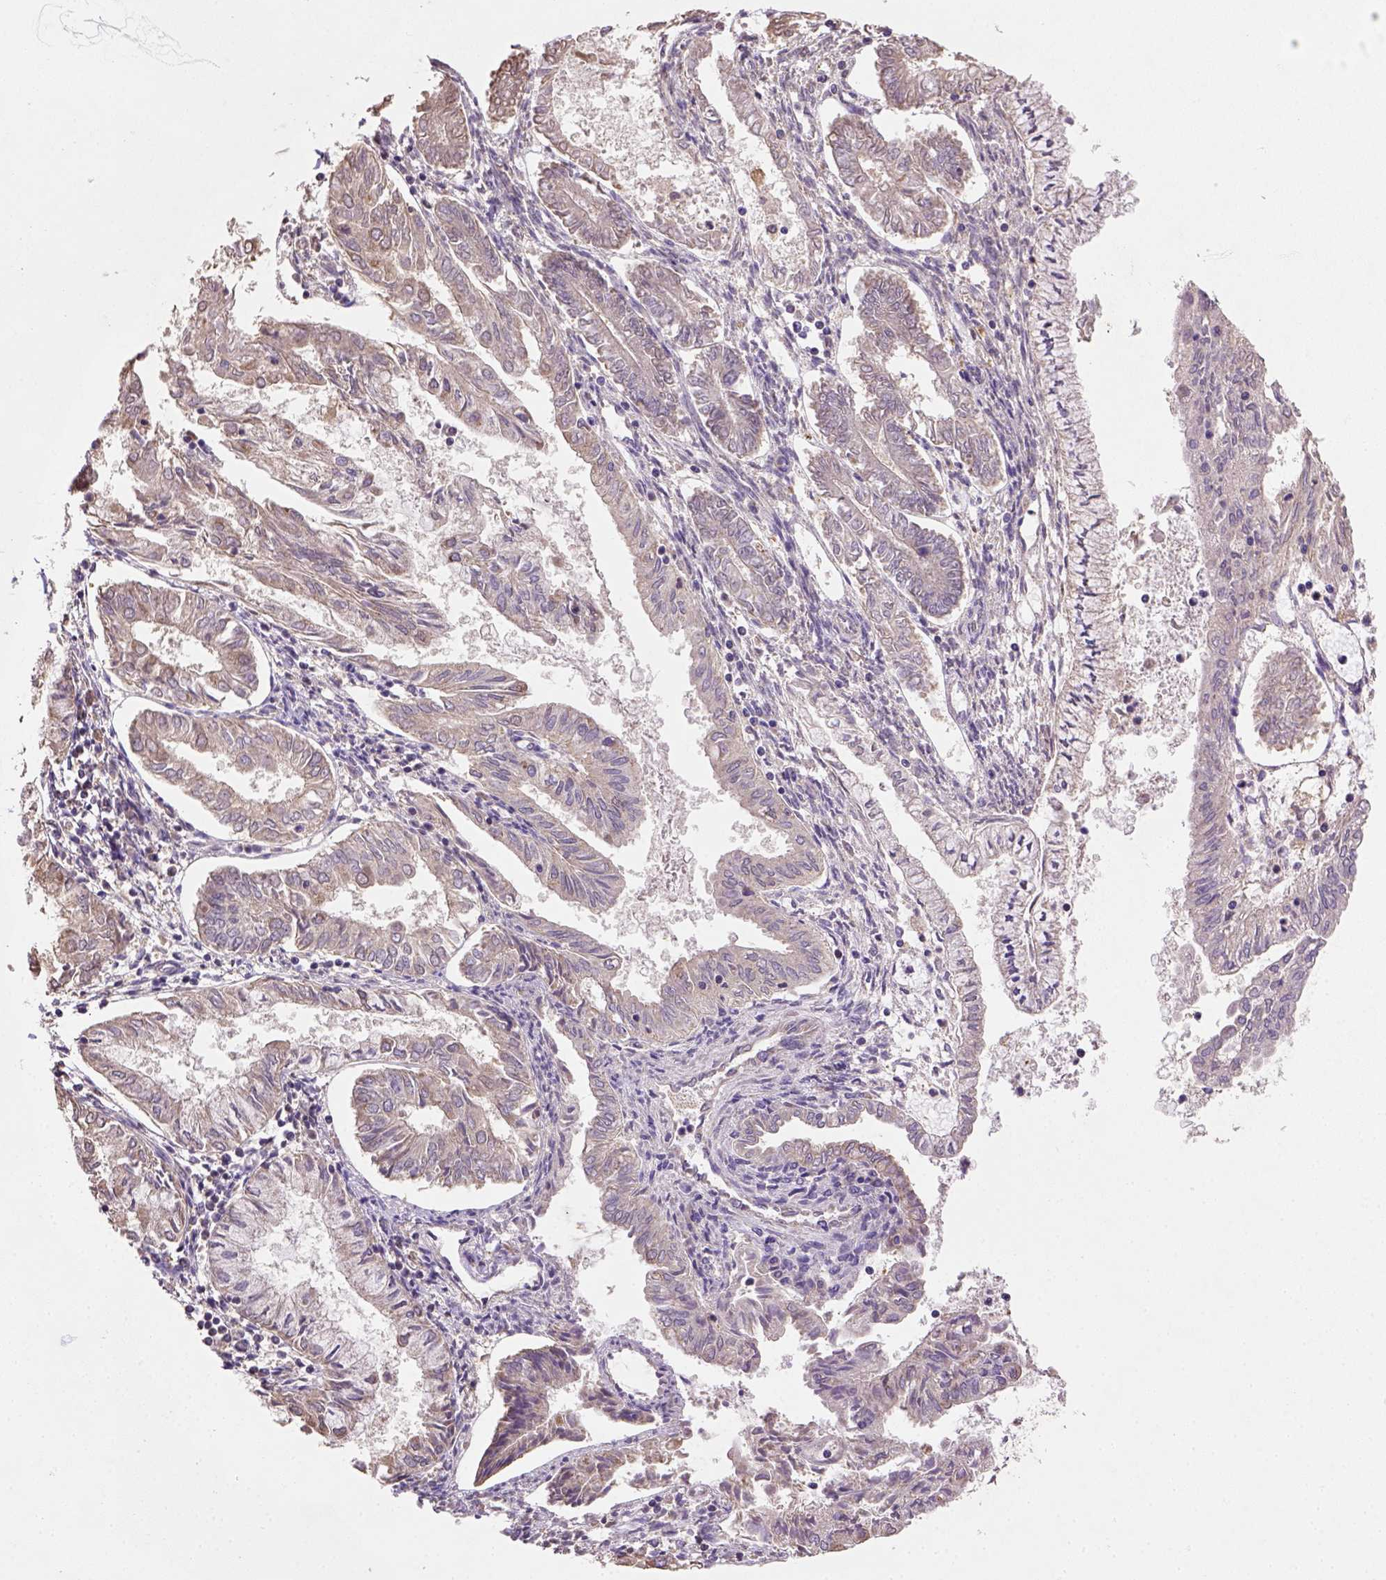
{"staining": {"intensity": "weak", "quantity": ">75%", "location": "cytoplasmic/membranous"}, "tissue": "endometrial cancer", "cell_type": "Tumor cells", "image_type": "cancer", "snomed": [{"axis": "morphology", "description": "Adenocarcinoma, NOS"}, {"axis": "topography", "description": "Endometrium"}], "caption": "The micrograph shows a brown stain indicating the presence of a protein in the cytoplasmic/membranous of tumor cells in endometrial cancer.", "gene": "NUDT10", "patient": {"sex": "female", "age": 68}}